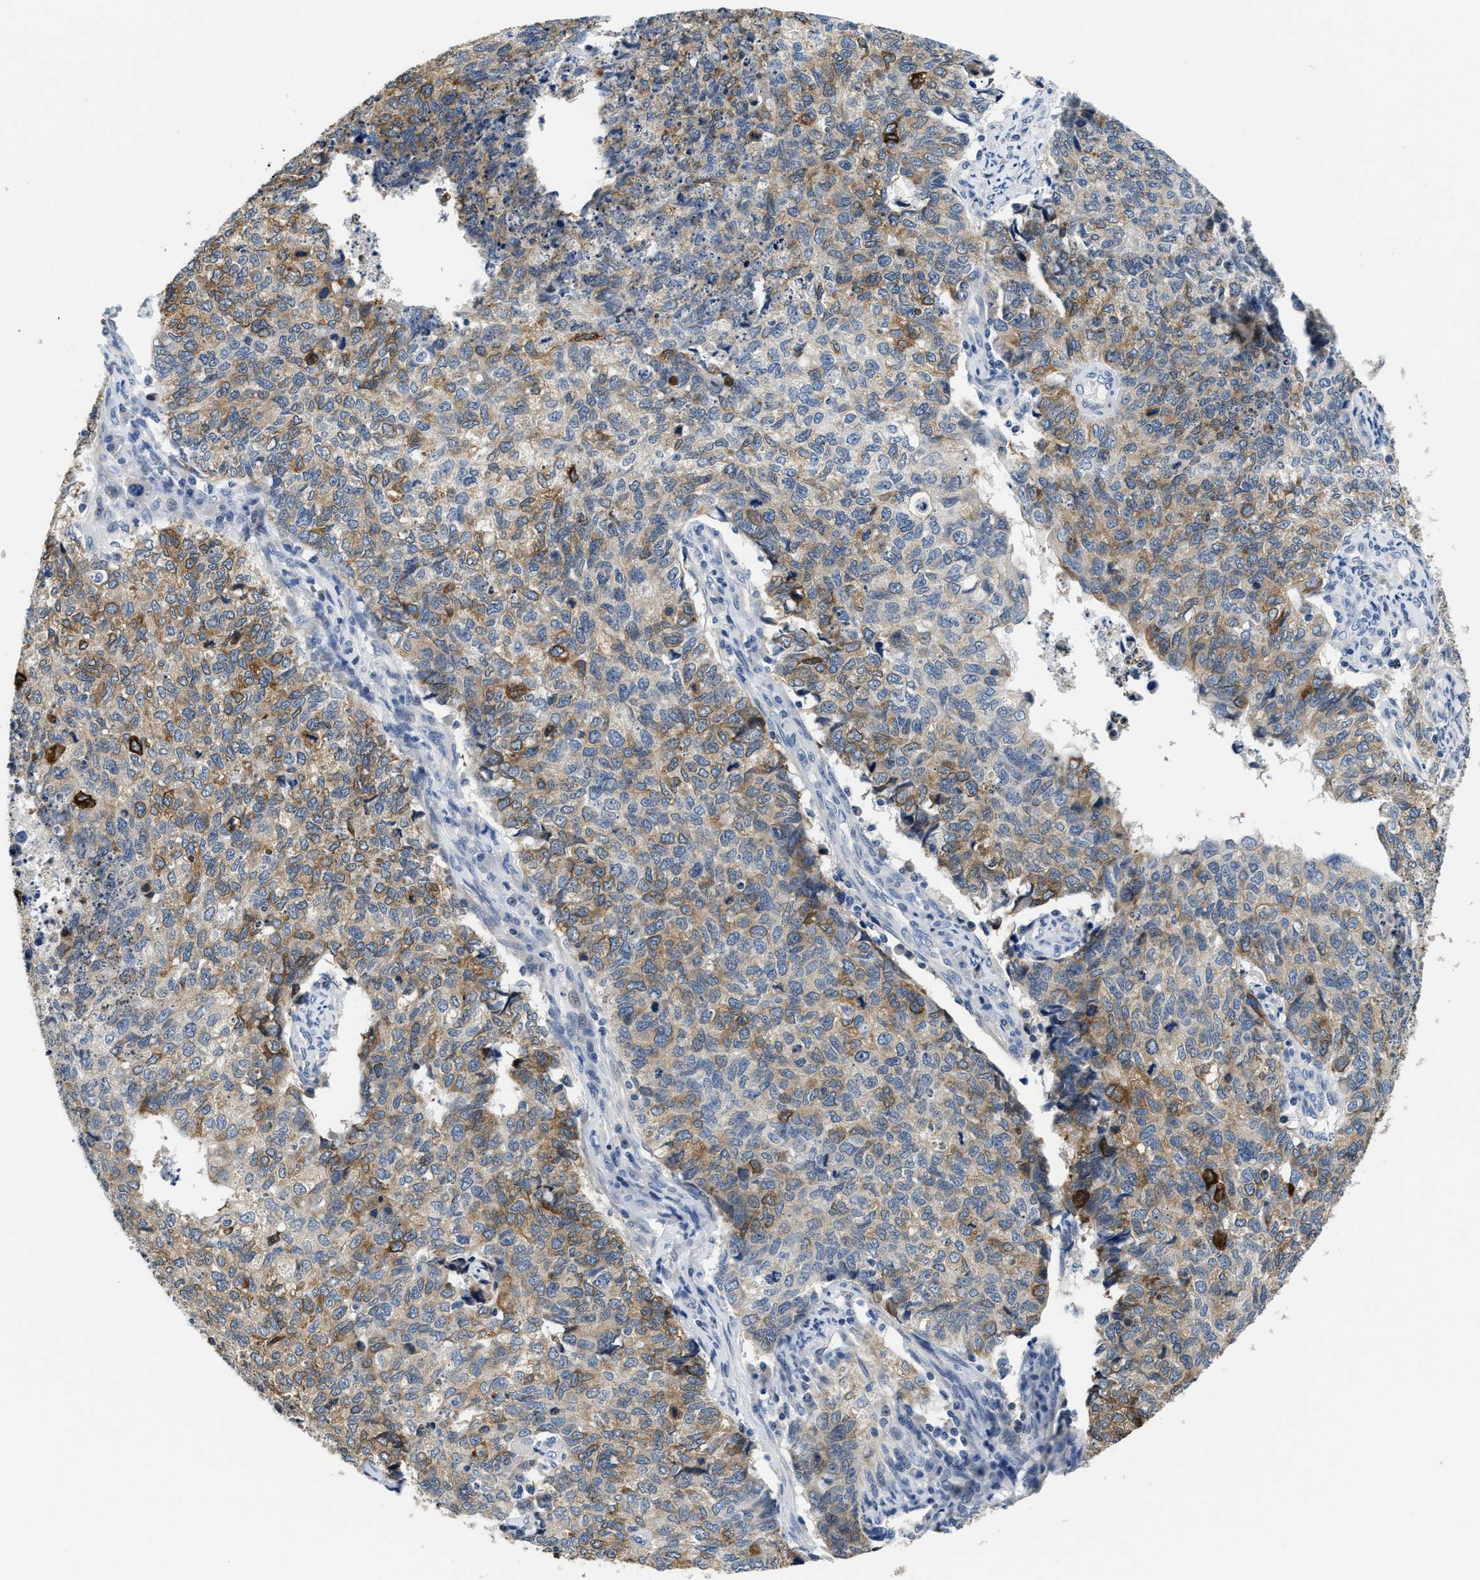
{"staining": {"intensity": "moderate", "quantity": ">75%", "location": "cytoplasmic/membranous"}, "tissue": "cervical cancer", "cell_type": "Tumor cells", "image_type": "cancer", "snomed": [{"axis": "morphology", "description": "Squamous cell carcinoma, NOS"}, {"axis": "topography", "description": "Cervix"}], "caption": "A photomicrograph of human cervical cancer (squamous cell carcinoma) stained for a protein demonstrates moderate cytoplasmic/membranous brown staining in tumor cells. (brown staining indicates protein expression, while blue staining denotes nuclei).", "gene": "CLGN", "patient": {"sex": "female", "age": 63}}